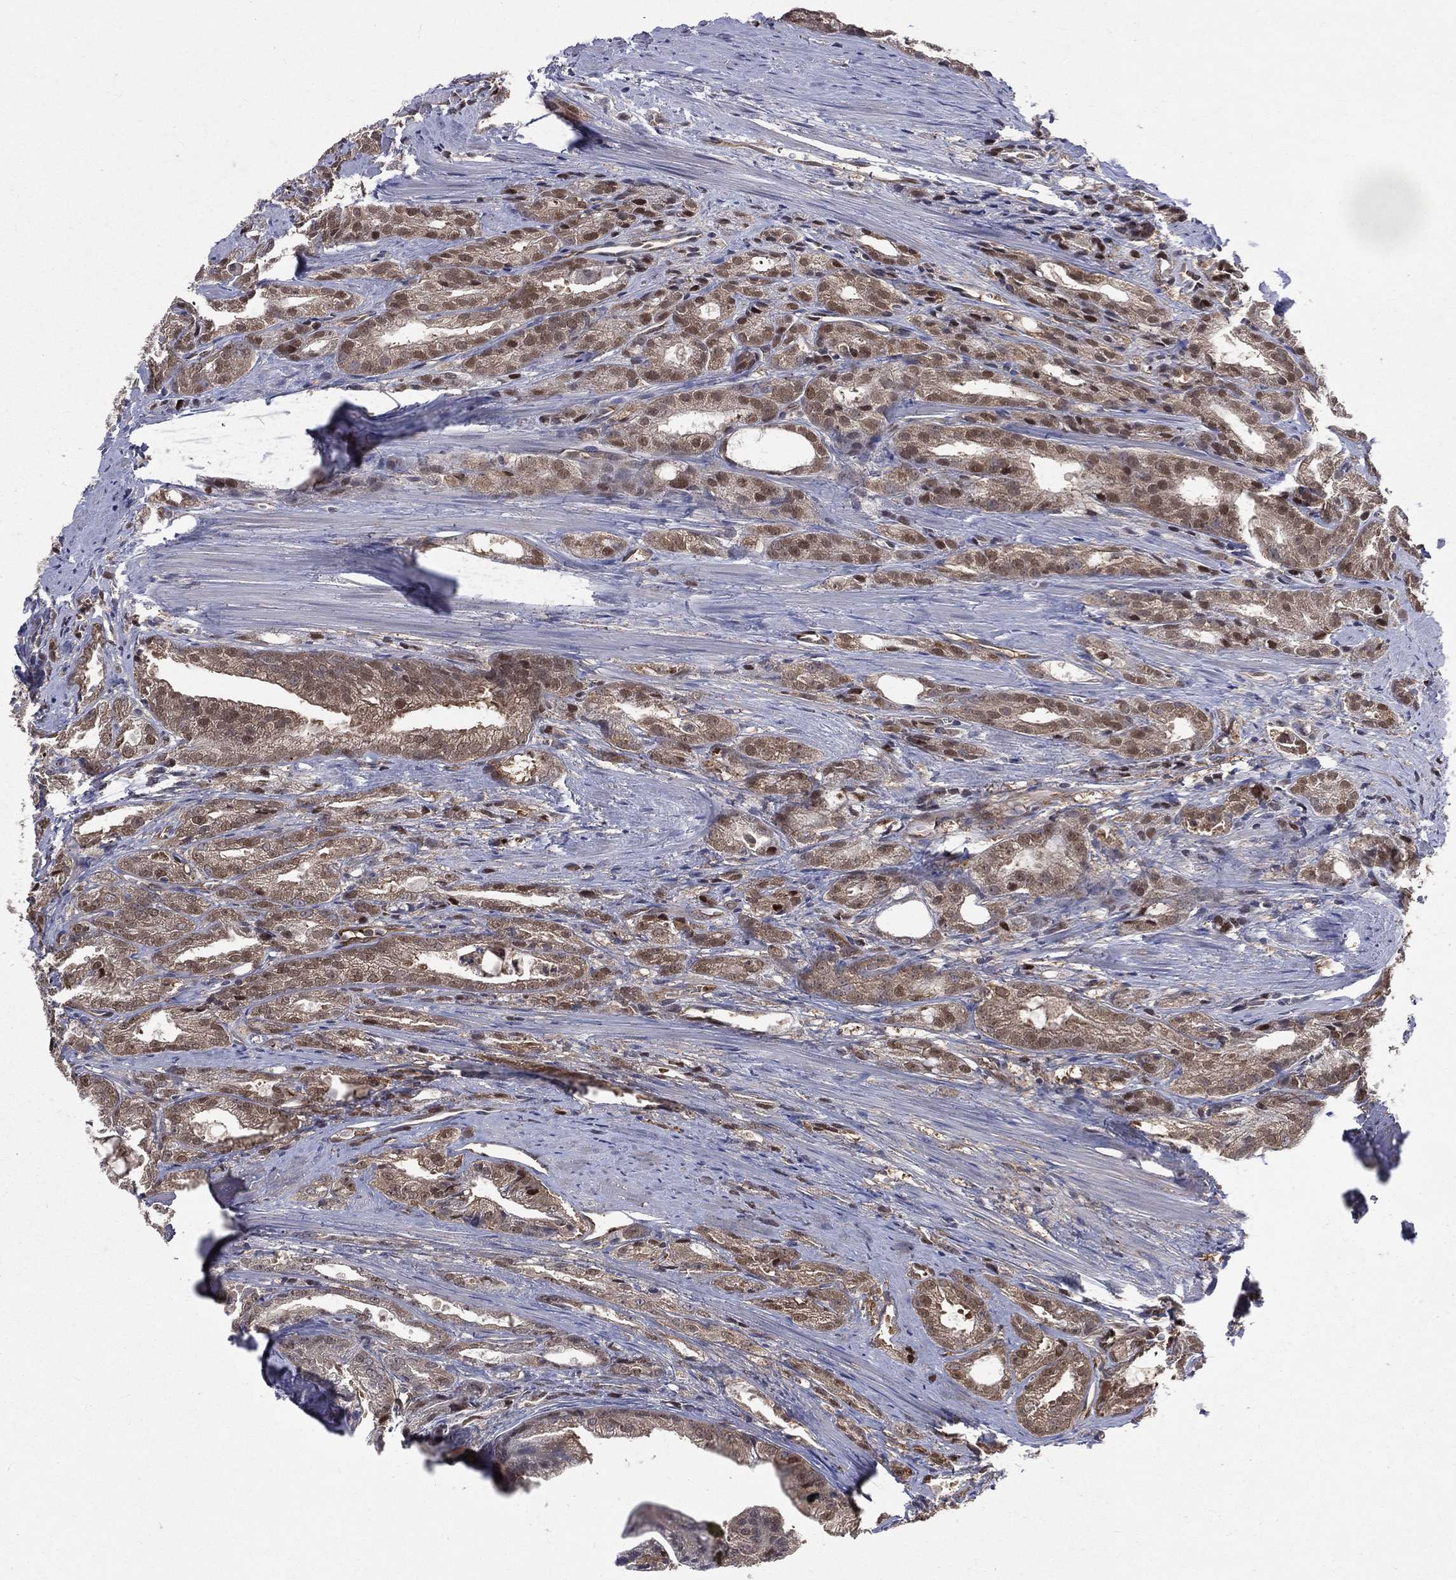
{"staining": {"intensity": "weak", "quantity": "25%-75%", "location": "cytoplasmic/membranous,nuclear"}, "tissue": "prostate cancer", "cell_type": "Tumor cells", "image_type": "cancer", "snomed": [{"axis": "morphology", "description": "Adenocarcinoma, NOS"}, {"axis": "morphology", "description": "Adenocarcinoma, High grade"}, {"axis": "topography", "description": "Prostate"}], "caption": "Prostate cancer (adenocarcinoma) was stained to show a protein in brown. There is low levels of weak cytoplasmic/membranous and nuclear expression in approximately 25%-75% of tumor cells. (IHC, brightfield microscopy, high magnification).", "gene": "GMPR2", "patient": {"sex": "male", "age": 70}}